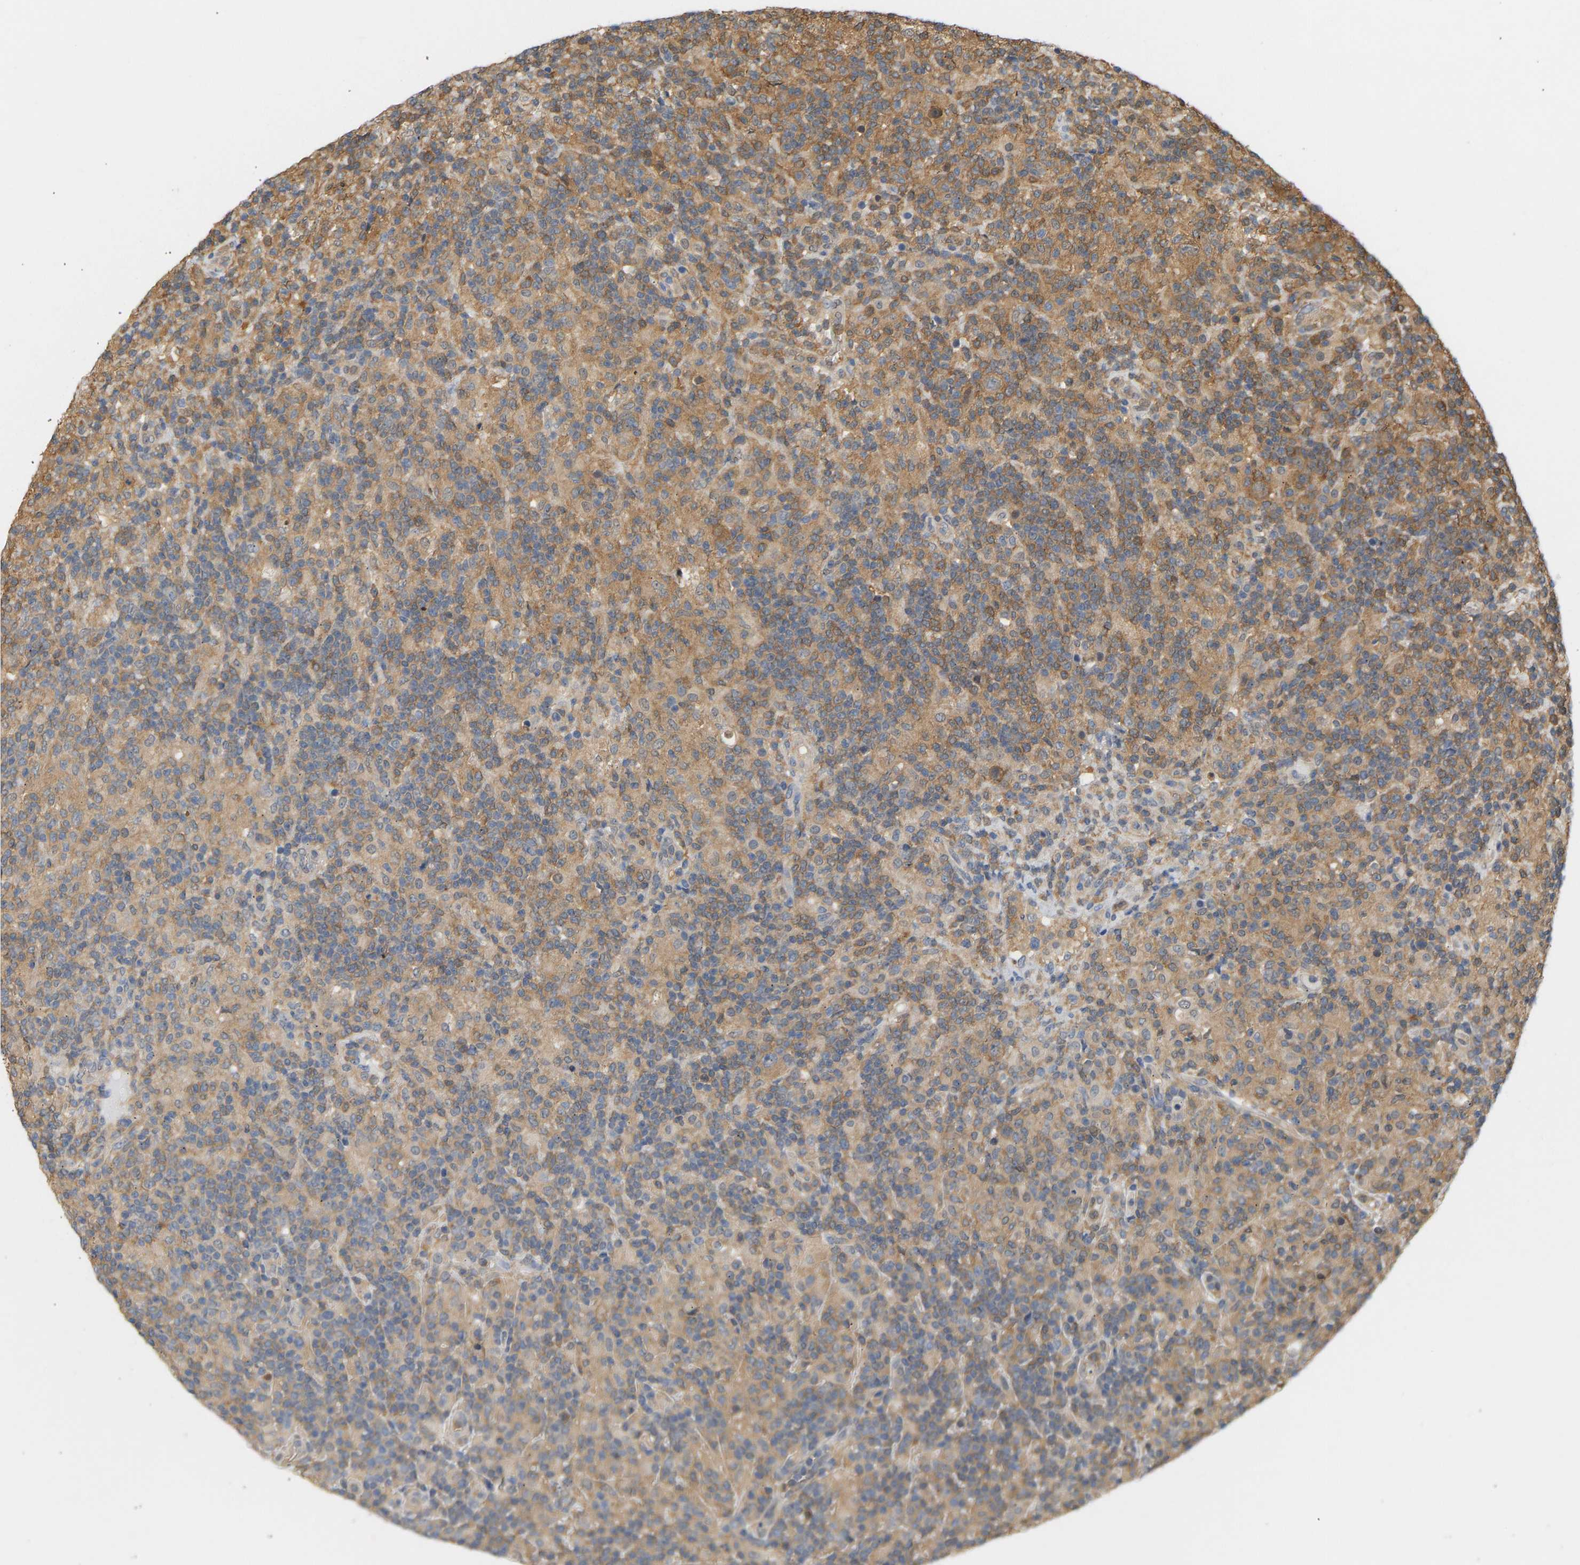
{"staining": {"intensity": "moderate", "quantity": ">75%", "location": "cytoplasmic/membranous"}, "tissue": "lymphoma", "cell_type": "Tumor cells", "image_type": "cancer", "snomed": [{"axis": "morphology", "description": "Hodgkin's disease, NOS"}, {"axis": "topography", "description": "Lymph node"}], "caption": "The image reveals immunohistochemical staining of Hodgkin's disease. There is moderate cytoplasmic/membranous positivity is present in approximately >75% of tumor cells.", "gene": "ENO1", "patient": {"sex": "male", "age": 70}}